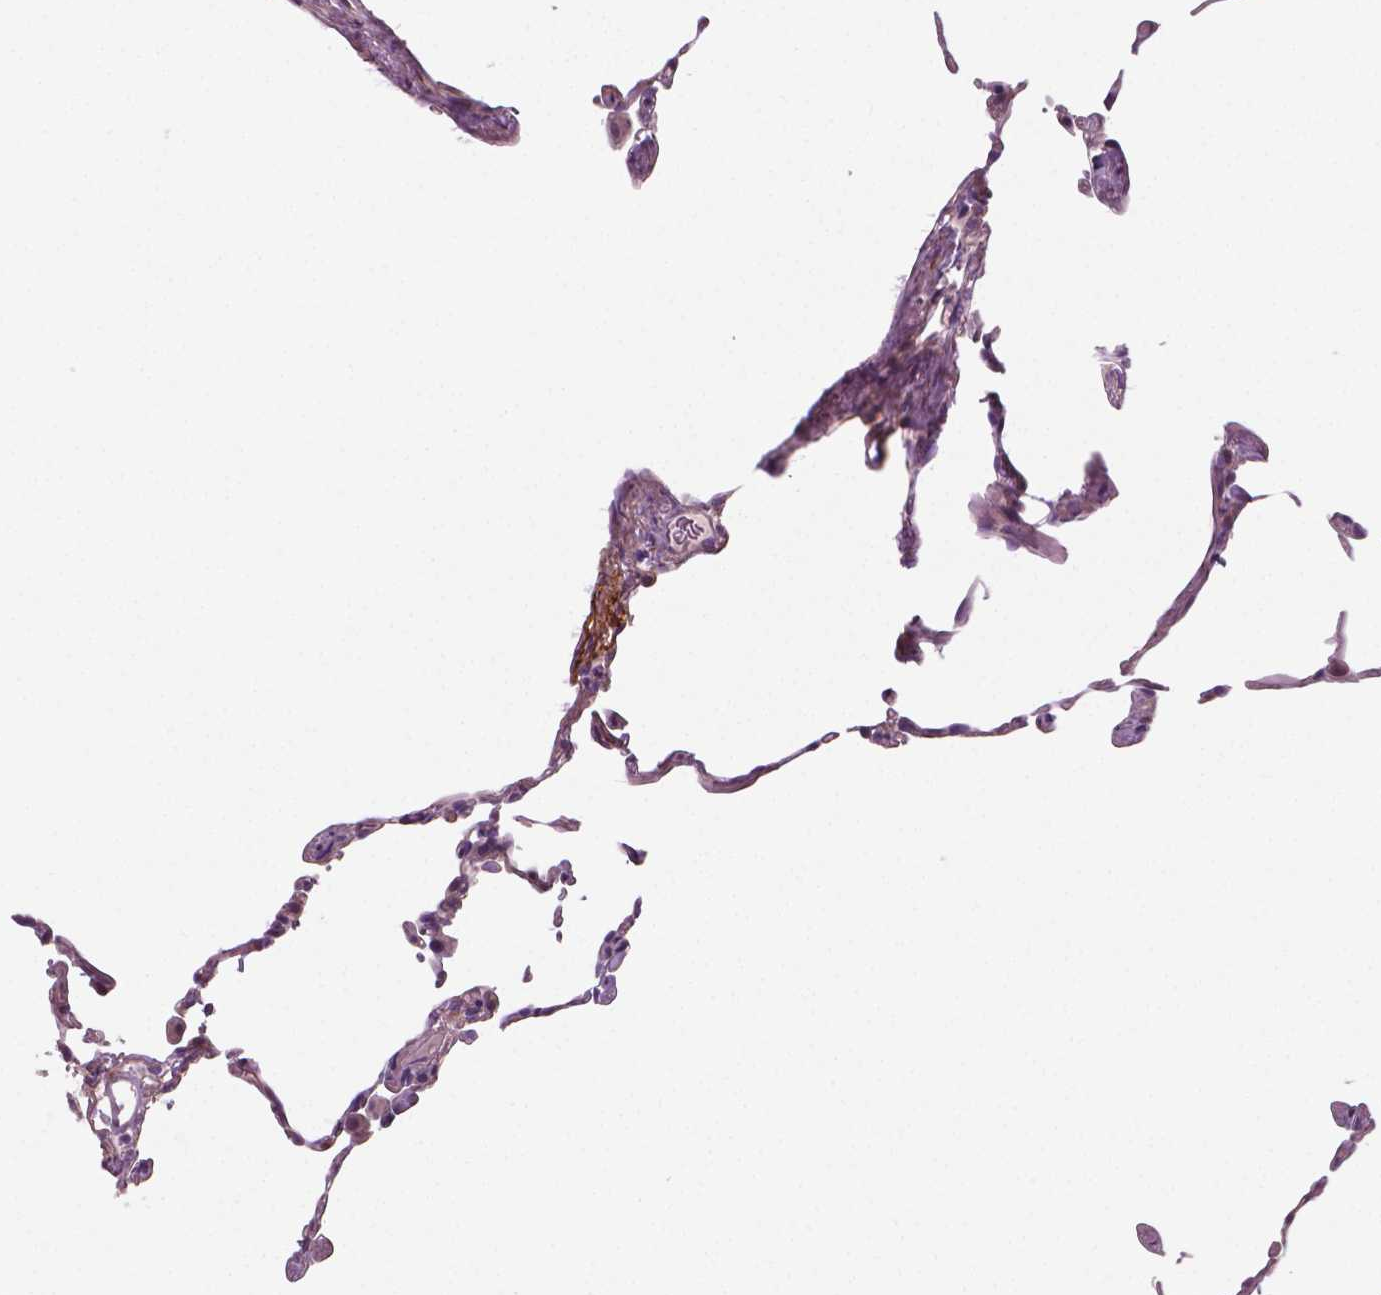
{"staining": {"intensity": "negative", "quantity": "none", "location": "none"}, "tissue": "lung", "cell_type": "Alveolar cells", "image_type": "normal", "snomed": [{"axis": "morphology", "description": "Normal tissue, NOS"}, {"axis": "topography", "description": "Lung"}], "caption": "Immunohistochemistry (IHC) micrograph of normal human lung stained for a protein (brown), which shows no positivity in alveolar cells. (Brightfield microscopy of DAB immunohistochemistry (IHC) at high magnification).", "gene": "PTX3", "patient": {"sex": "female", "age": 57}}